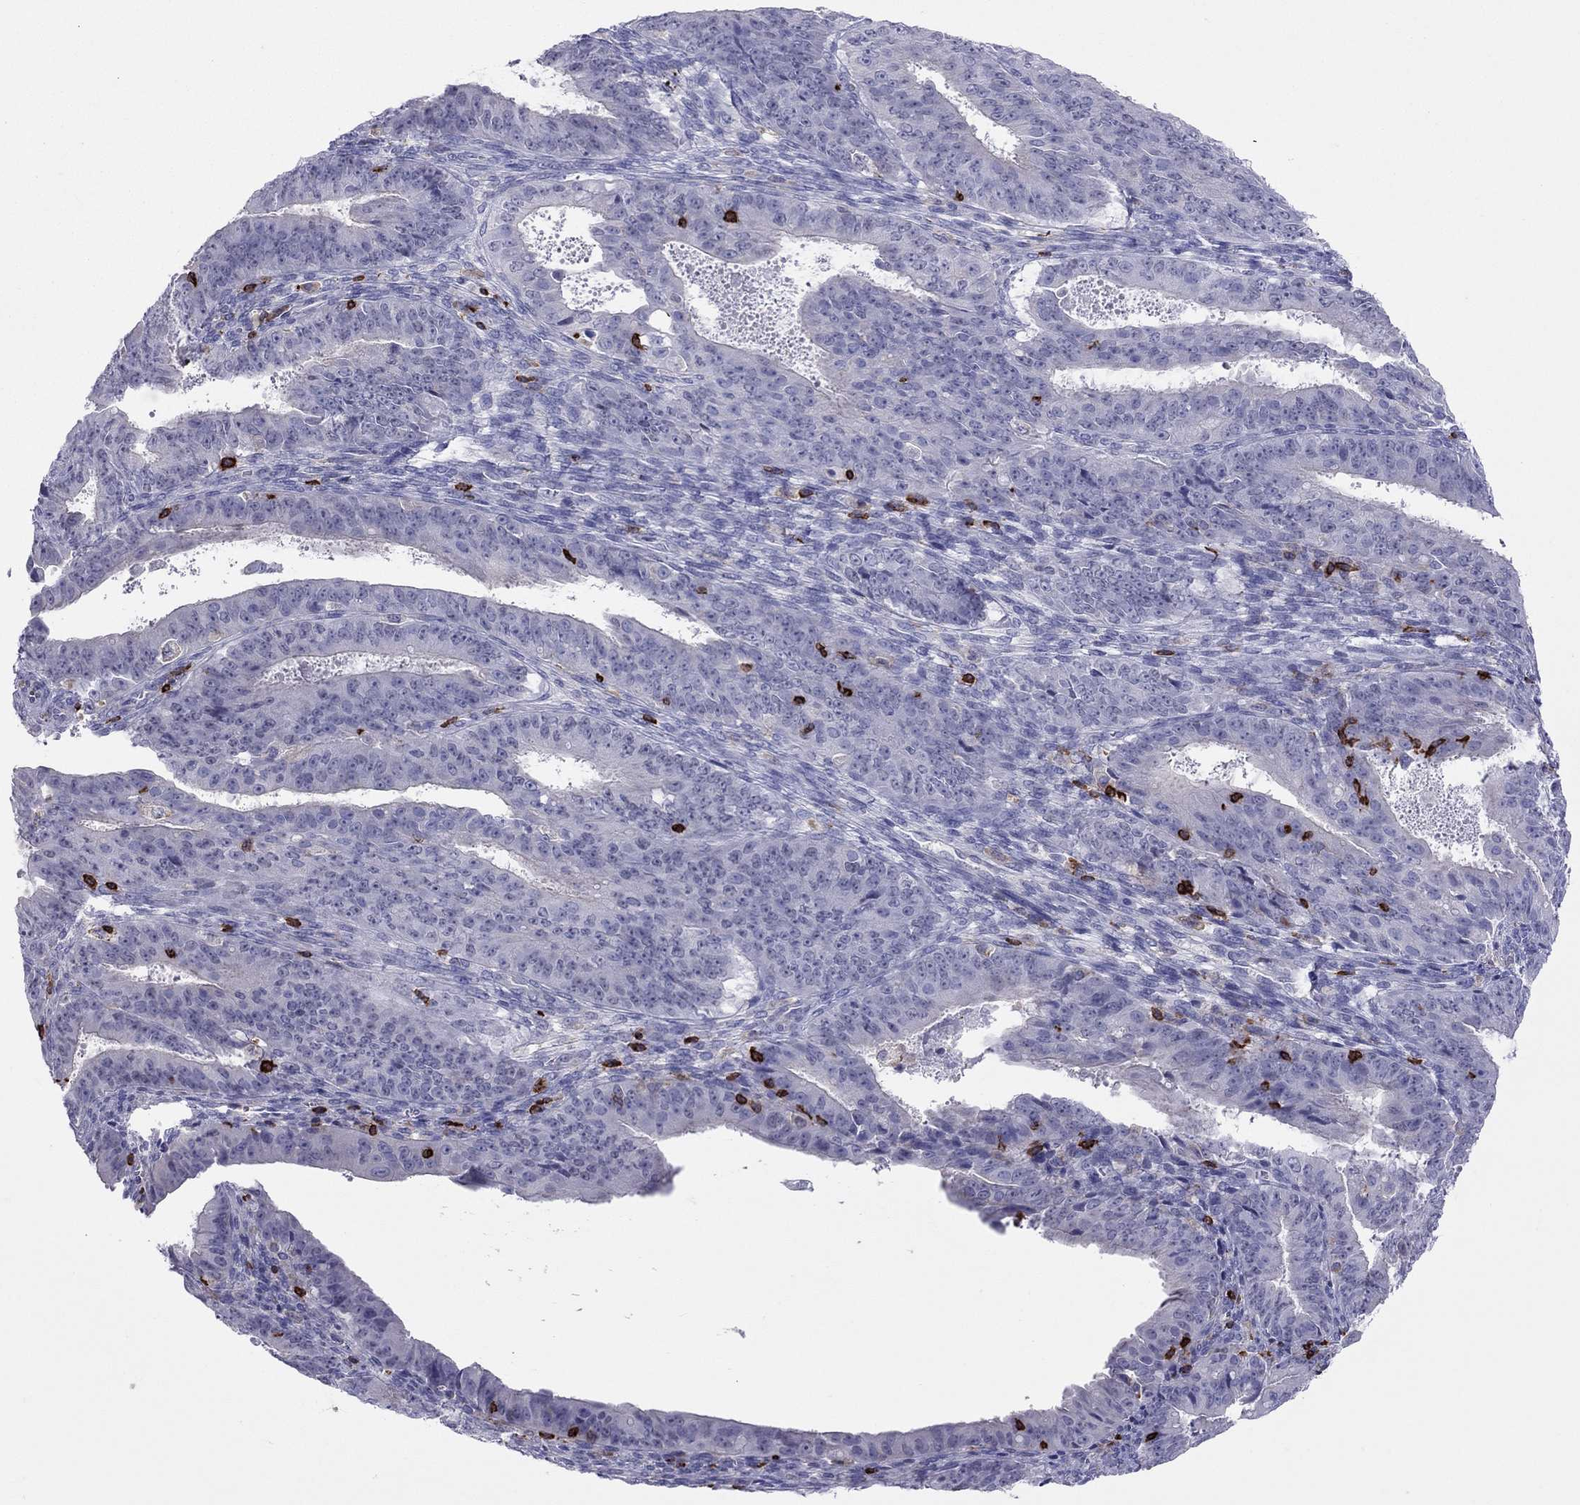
{"staining": {"intensity": "negative", "quantity": "none", "location": "none"}, "tissue": "ovarian cancer", "cell_type": "Tumor cells", "image_type": "cancer", "snomed": [{"axis": "morphology", "description": "Carcinoma, endometroid"}, {"axis": "topography", "description": "Ovary"}], "caption": "Immunohistochemistry (IHC) photomicrograph of ovarian endometroid carcinoma stained for a protein (brown), which shows no staining in tumor cells. (DAB immunohistochemistry with hematoxylin counter stain).", "gene": "MND1", "patient": {"sex": "female", "age": 42}}